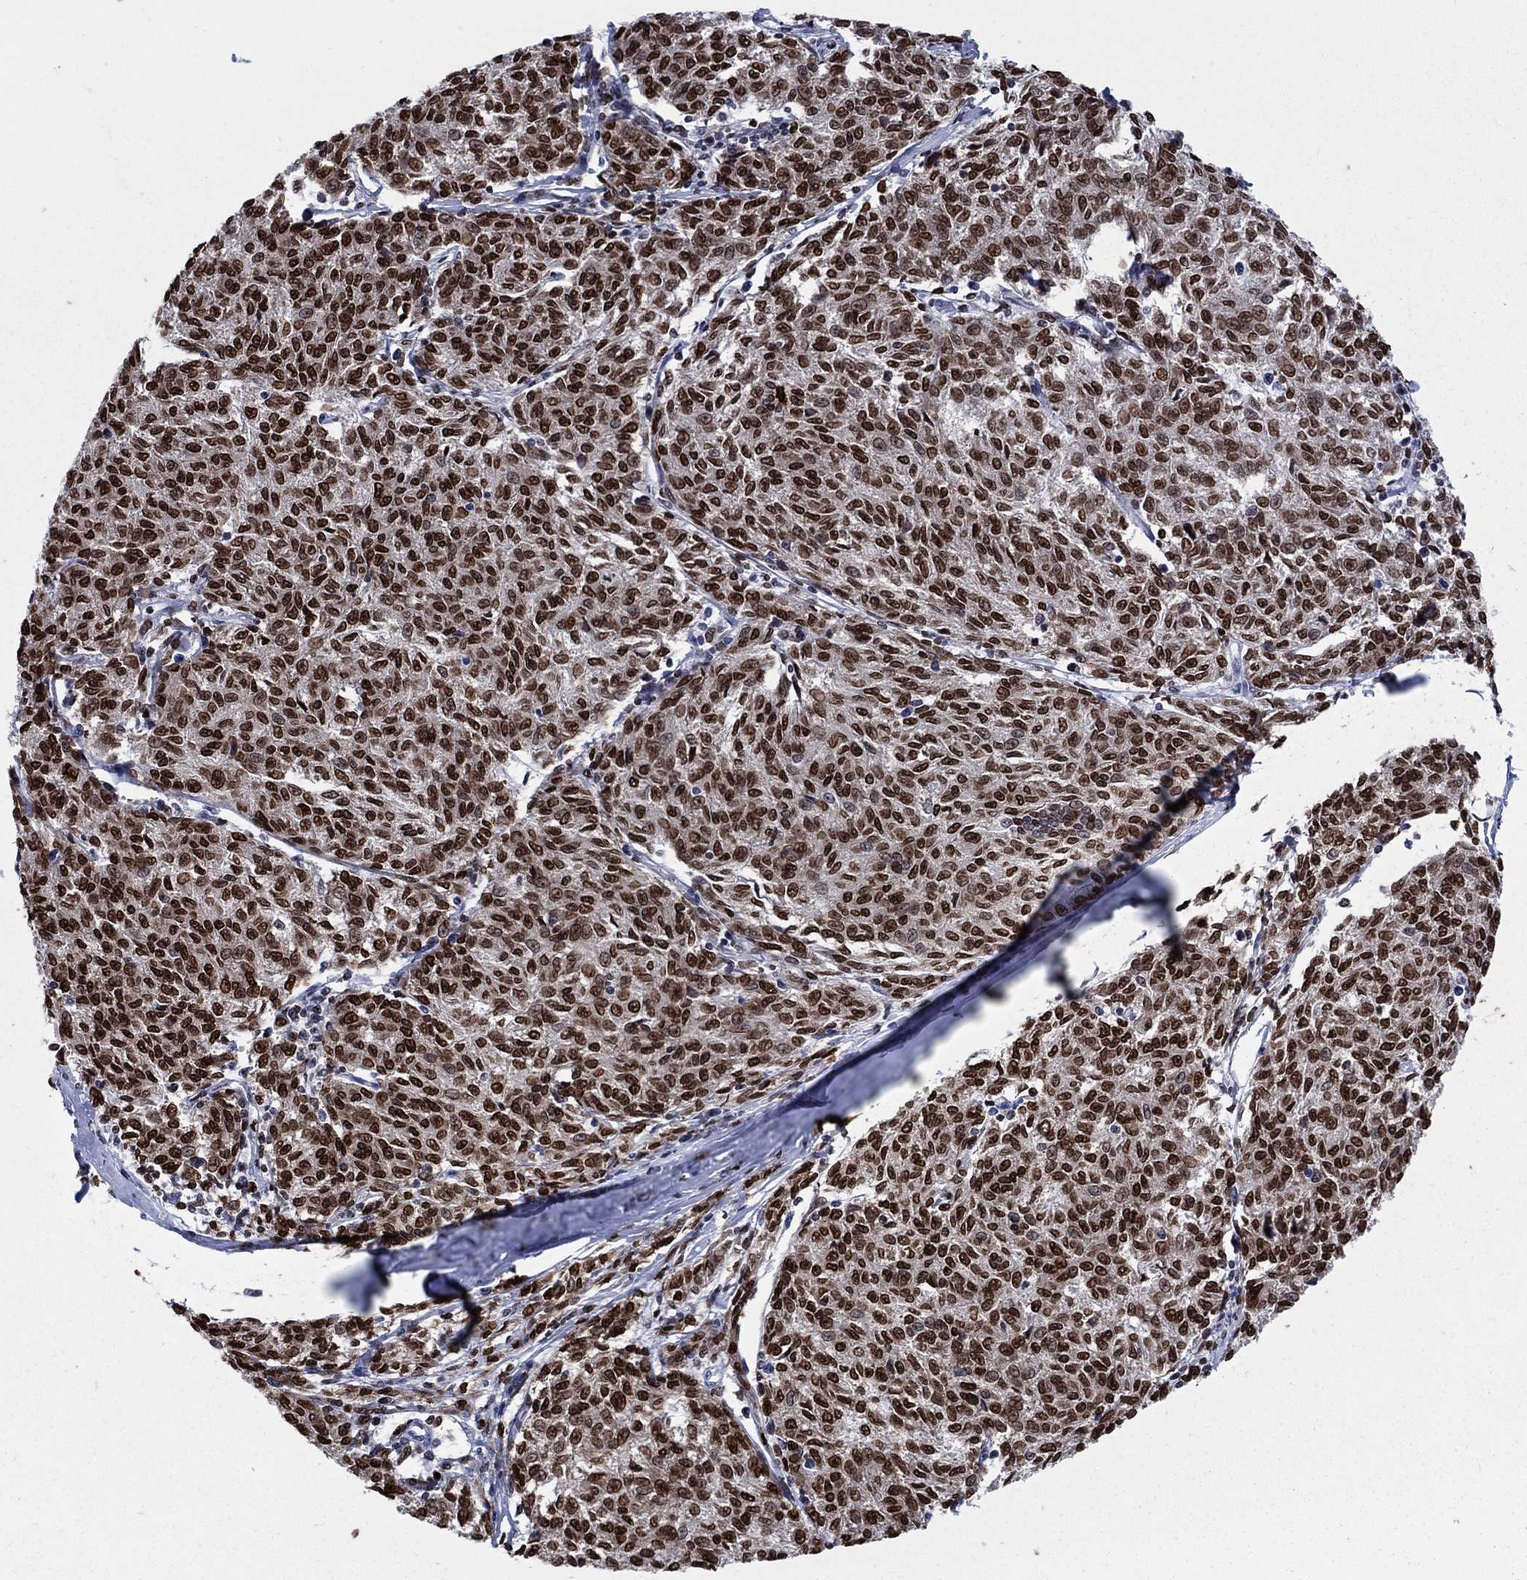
{"staining": {"intensity": "strong", "quantity": ">75%", "location": "nuclear"}, "tissue": "melanoma", "cell_type": "Tumor cells", "image_type": "cancer", "snomed": [{"axis": "morphology", "description": "Malignant melanoma, NOS"}, {"axis": "topography", "description": "Skin"}], "caption": "About >75% of tumor cells in human malignant melanoma display strong nuclear protein staining as visualized by brown immunohistochemical staining.", "gene": "HMGA1", "patient": {"sex": "female", "age": 72}}